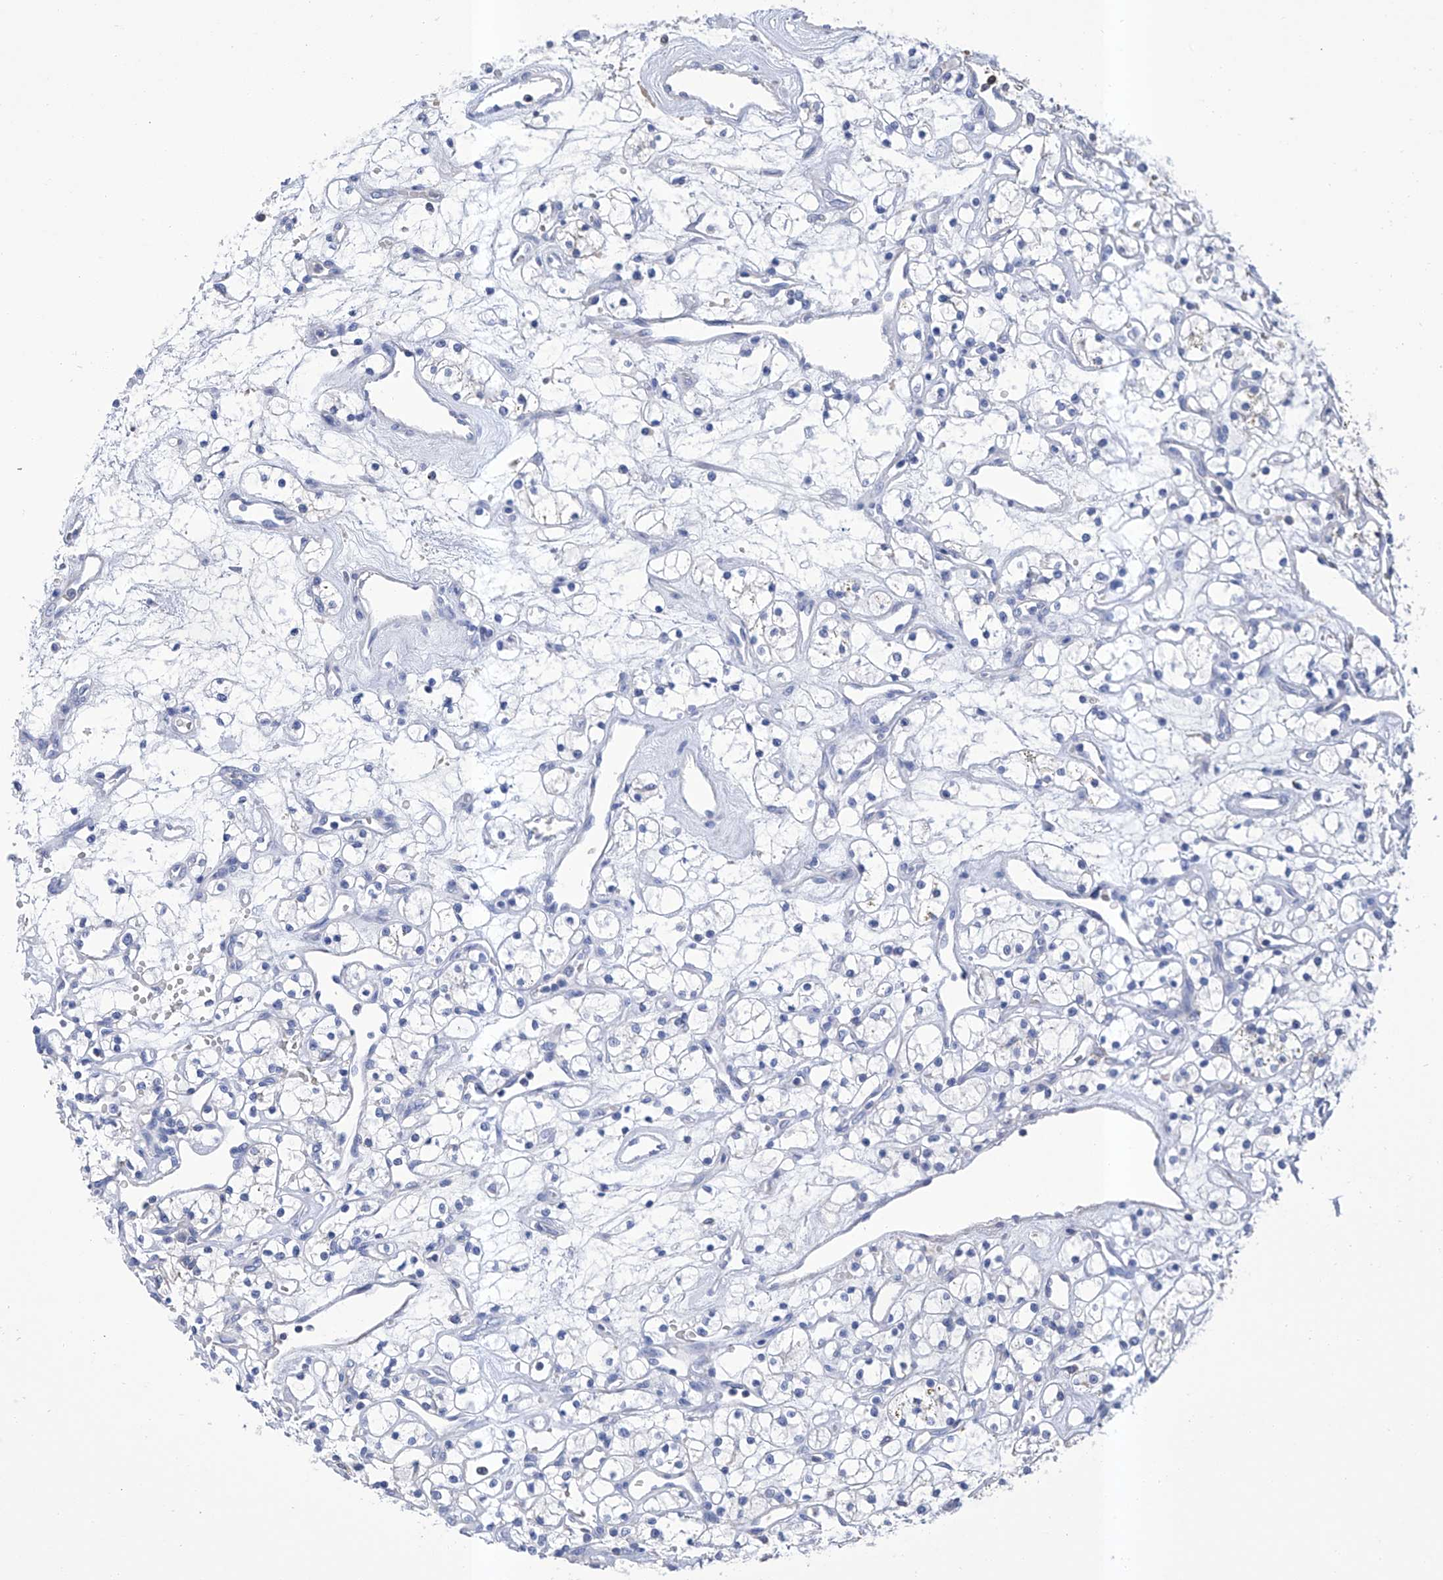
{"staining": {"intensity": "negative", "quantity": "none", "location": "none"}, "tissue": "renal cancer", "cell_type": "Tumor cells", "image_type": "cancer", "snomed": [{"axis": "morphology", "description": "Adenocarcinoma, NOS"}, {"axis": "topography", "description": "Kidney"}], "caption": "Immunohistochemistry (IHC) histopathology image of neoplastic tissue: human renal adenocarcinoma stained with DAB reveals no significant protein staining in tumor cells.", "gene": "GPT", "patient": {"sex": "female", "age": 60}}